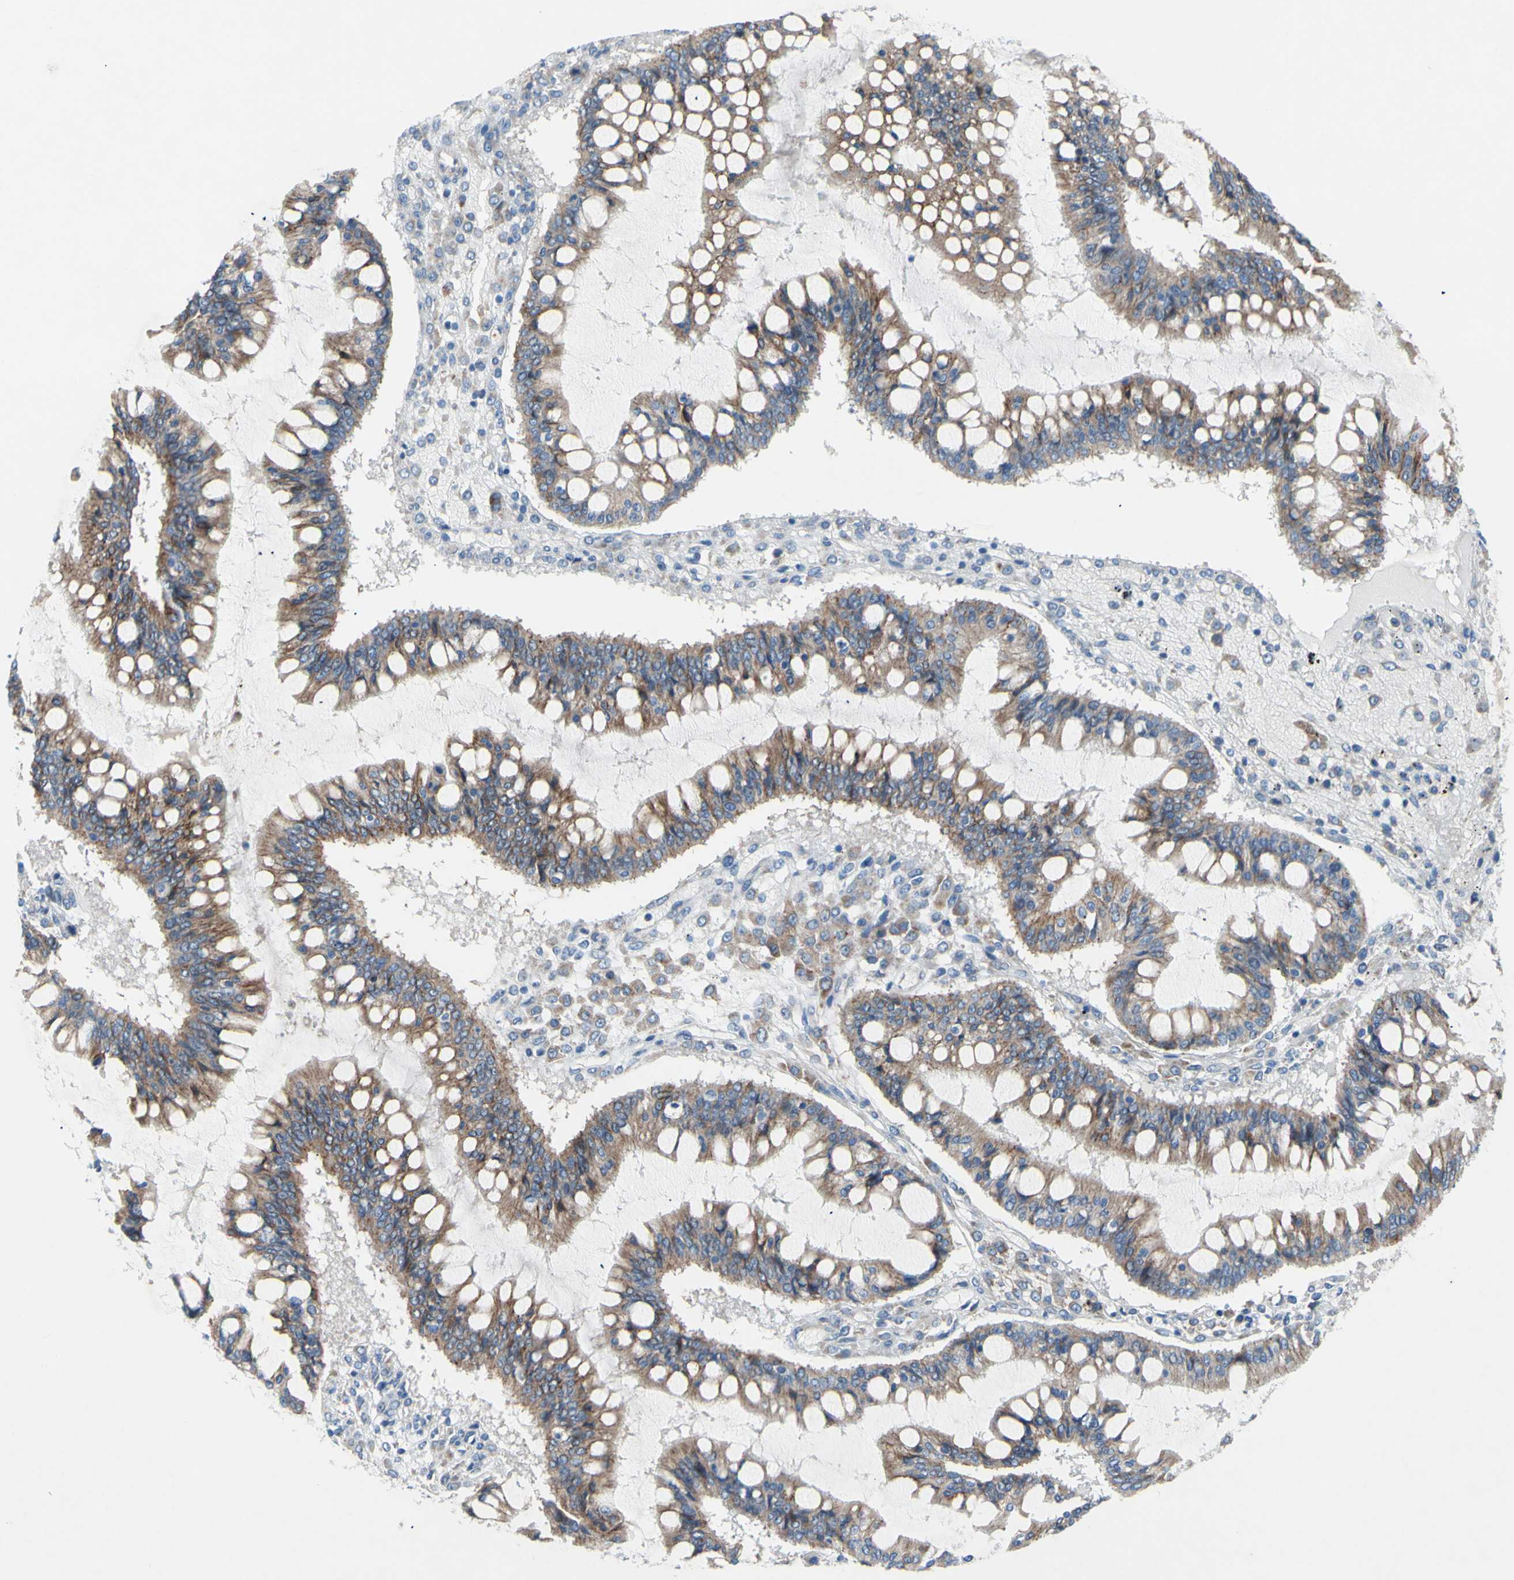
{"staining": {"intensity": "moderate", "quantity": ">75%", "location": "cytoplasmic/membranous"}, "tissue": "ovarian cancer", "cell_type": "Tumor cells", "image_type": "cancer", "snomed": [{"axis": "morphology", "description": "Cystadenocarcinoma, mucinous, NOS"}, {"axis": "topography", "description": "Ovary"}], "caption": "Immunohistochemistry (DAB (3,3'-diaminobenzidine)) staining of human ovarian cancer (mucinous cystadenocarcinoma) shows moderate cytoplasmic/membranous protein expression in approximately >75% of tumor cells.", "gene": "TMIGD2", "patient": {"sex": "female", "age": 73}}